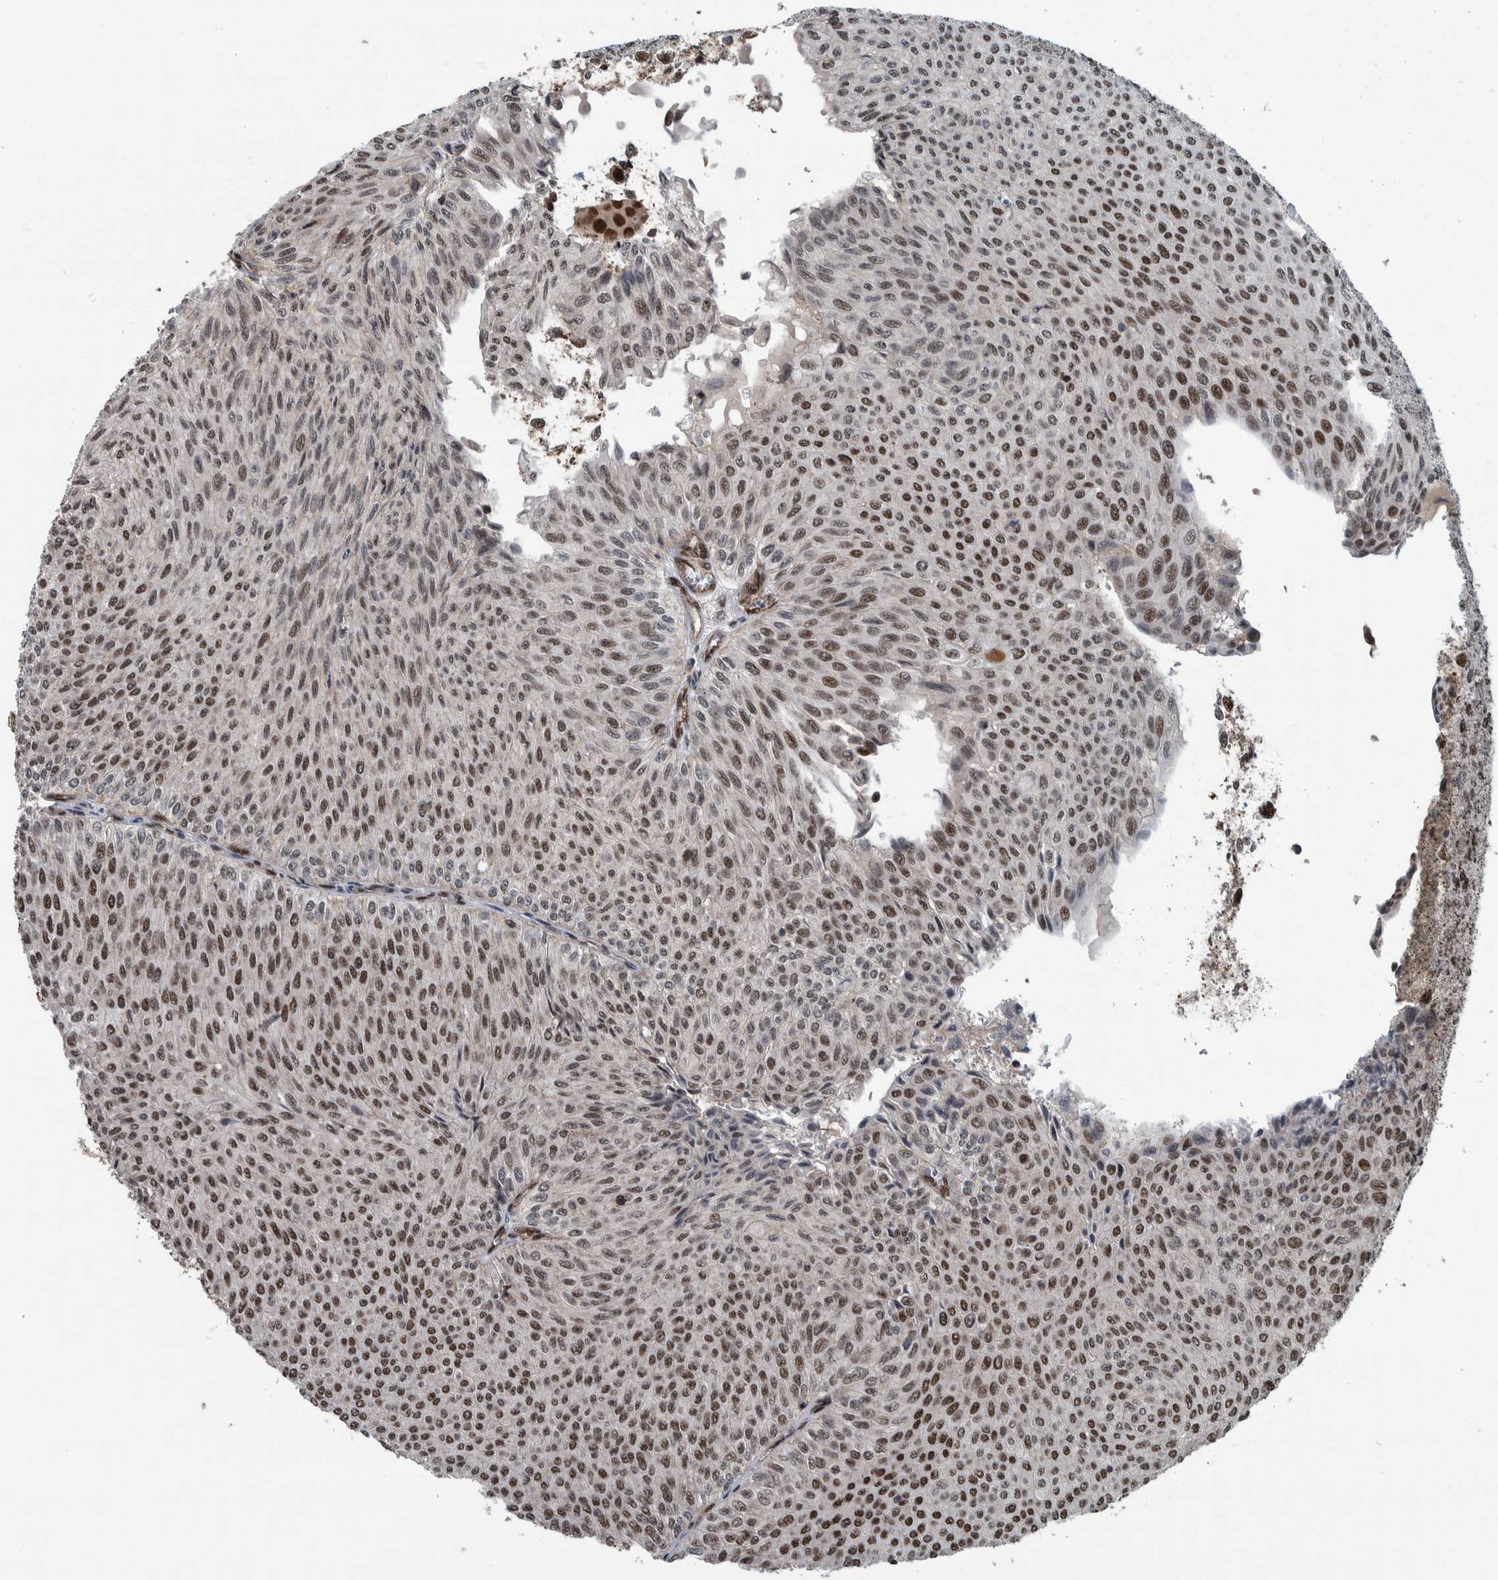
{"staining": {"intensity": "strong", "quantity": ">75%", "location": "nuclear"}, "tissue": "urothelial cancer", "cell_type": "Tumor cells", "image_type": "cancer", "snomed": [{"axis": "morphology", "description": "Urothelial carcinoma, Low grade"}, {"axis": "topography", "description": "Urinary bladder"}], "caption": "This micrograph shows immunohistochemistry (IHC) staining of human low-grade urothelial carcinoma, with high strong nuclear expression in approximately >75% of tumor cells.", "gene": "FAM135B", "patient": {"sex": "male", "age": 78}}